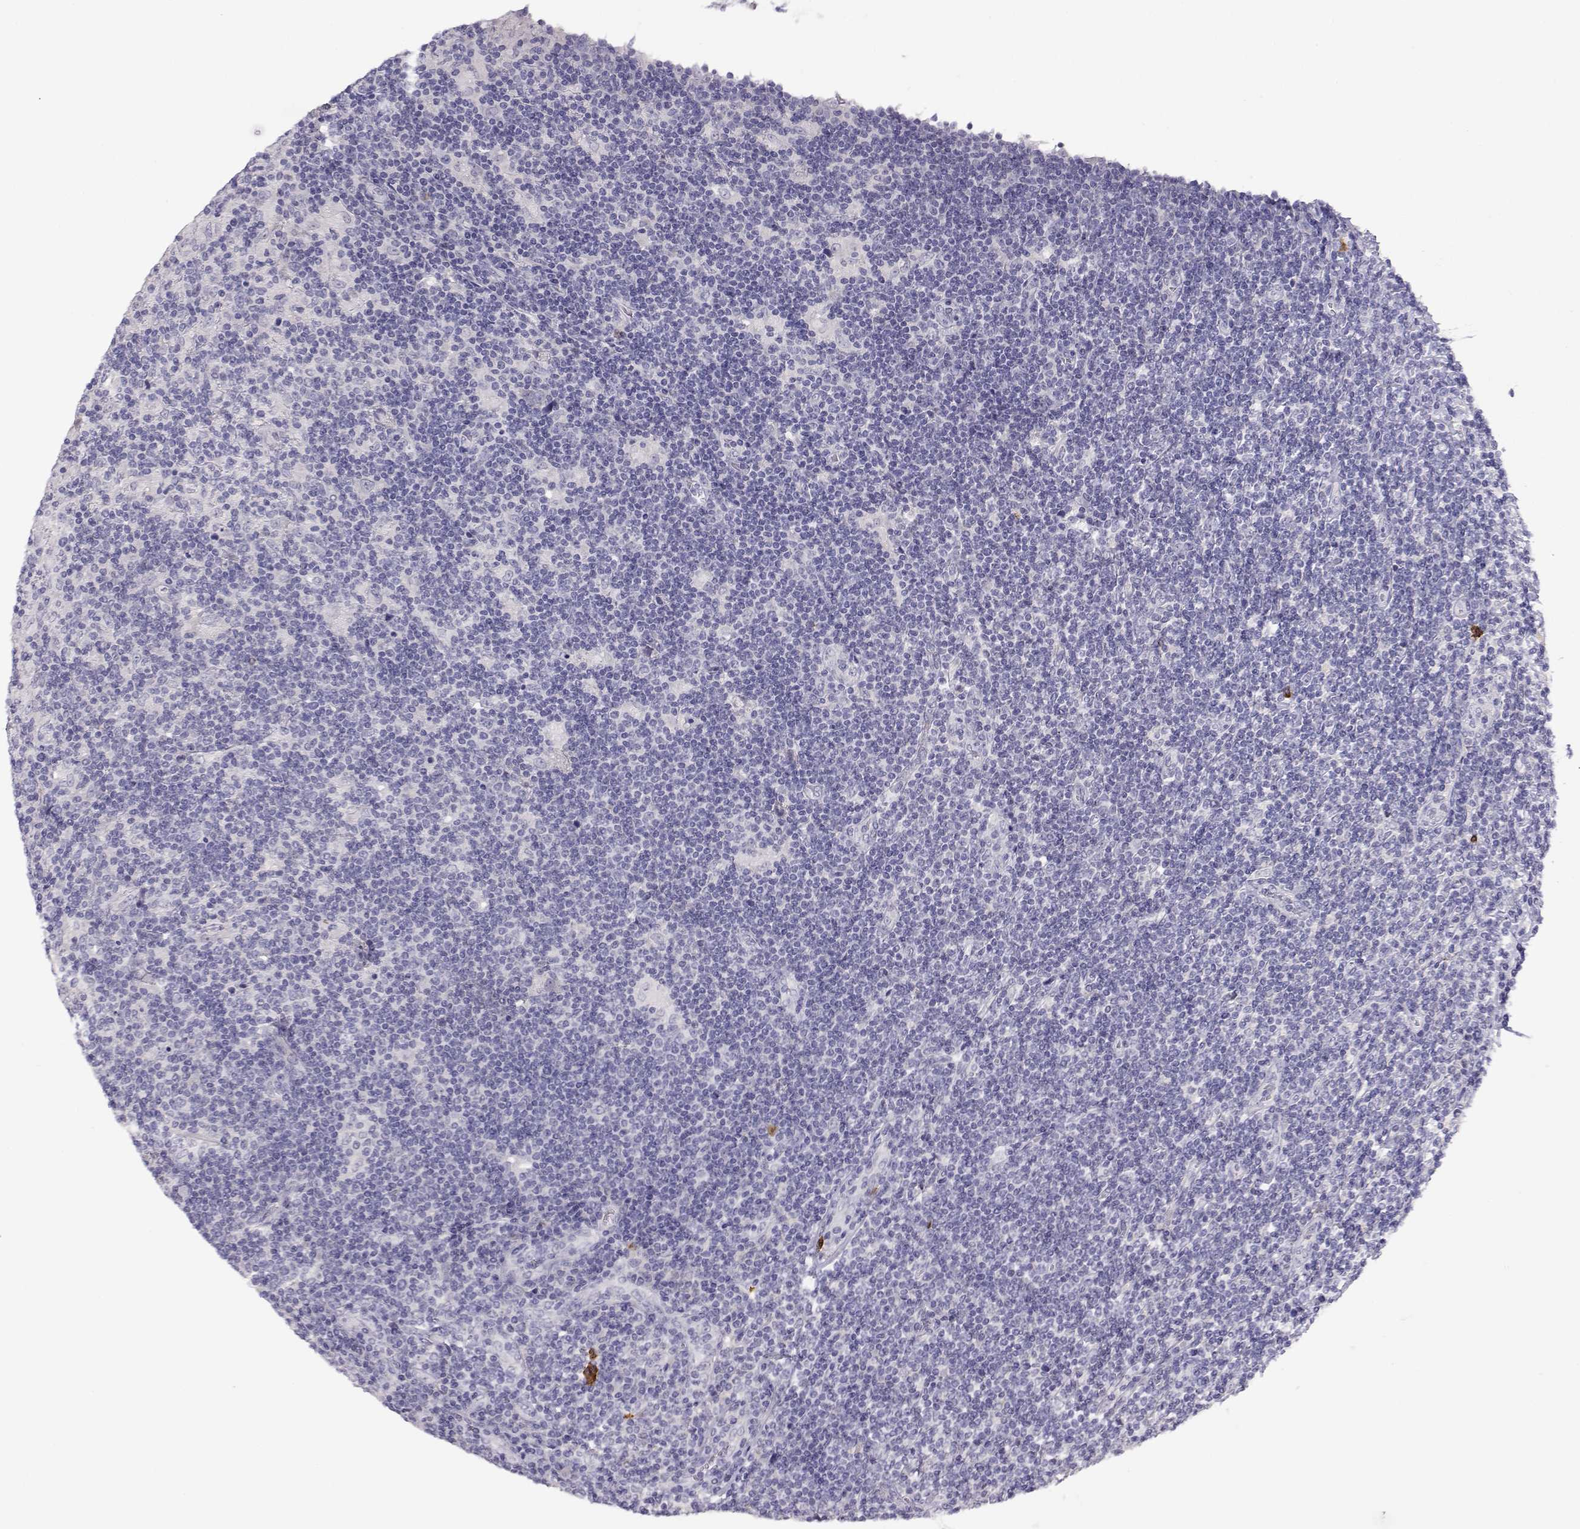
{"staining": {"intensity": "negative", "quantity": "none", "location": "none"}, "tissue": "lymphoma", "cell_type": "Tumor cells", "image_type": "cancer", "snomed": [{"axis": "morphology", "description": "Hodgkin's disease, NOS"}, {"axis": "topography", "description": "Lymph node"}], "caption": "There is no significant positivity in tumor cells of lymphoma.", "gene": "CDHR1", "patient": {"sex": "male", "age": 40}}